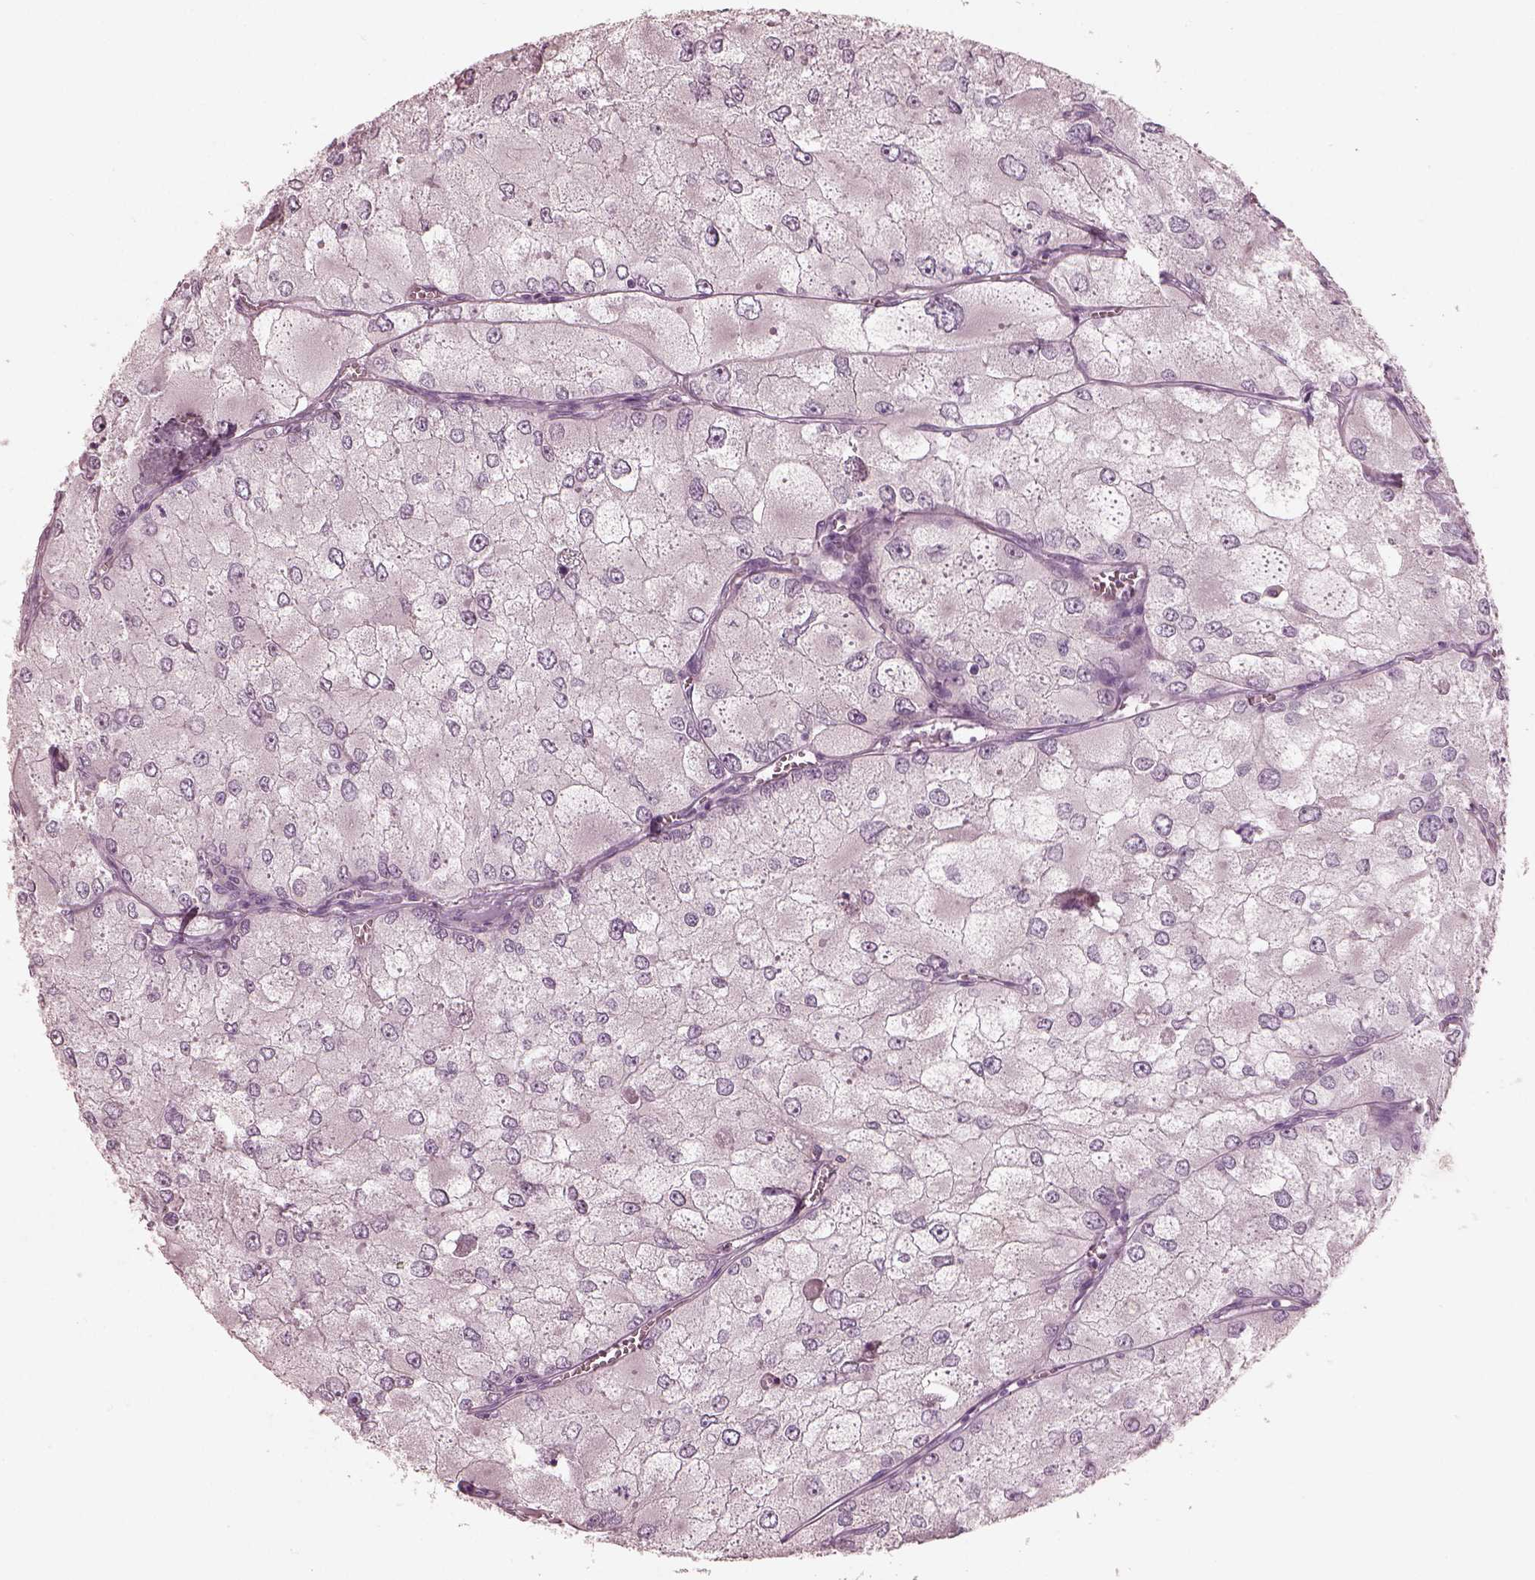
{"staining": {"intensity": "negative", "quantity": "none", "location": "none"}, "tissue": "renal cancer", "cell_type": "Tumor cells", "image_type": "cancer", "snomed": [{"axis": "morphology", "description": "Adenocarcinoma, NOS"}, {"axis": "topography", "description": "Kidney"}], "caption": "Protein analysis of renal cancer (adenocarcinoma) exhibits no significant staining in tumor cells.", "gene": "RSPH9", "patient": {"sex": "female", "age": 70}}